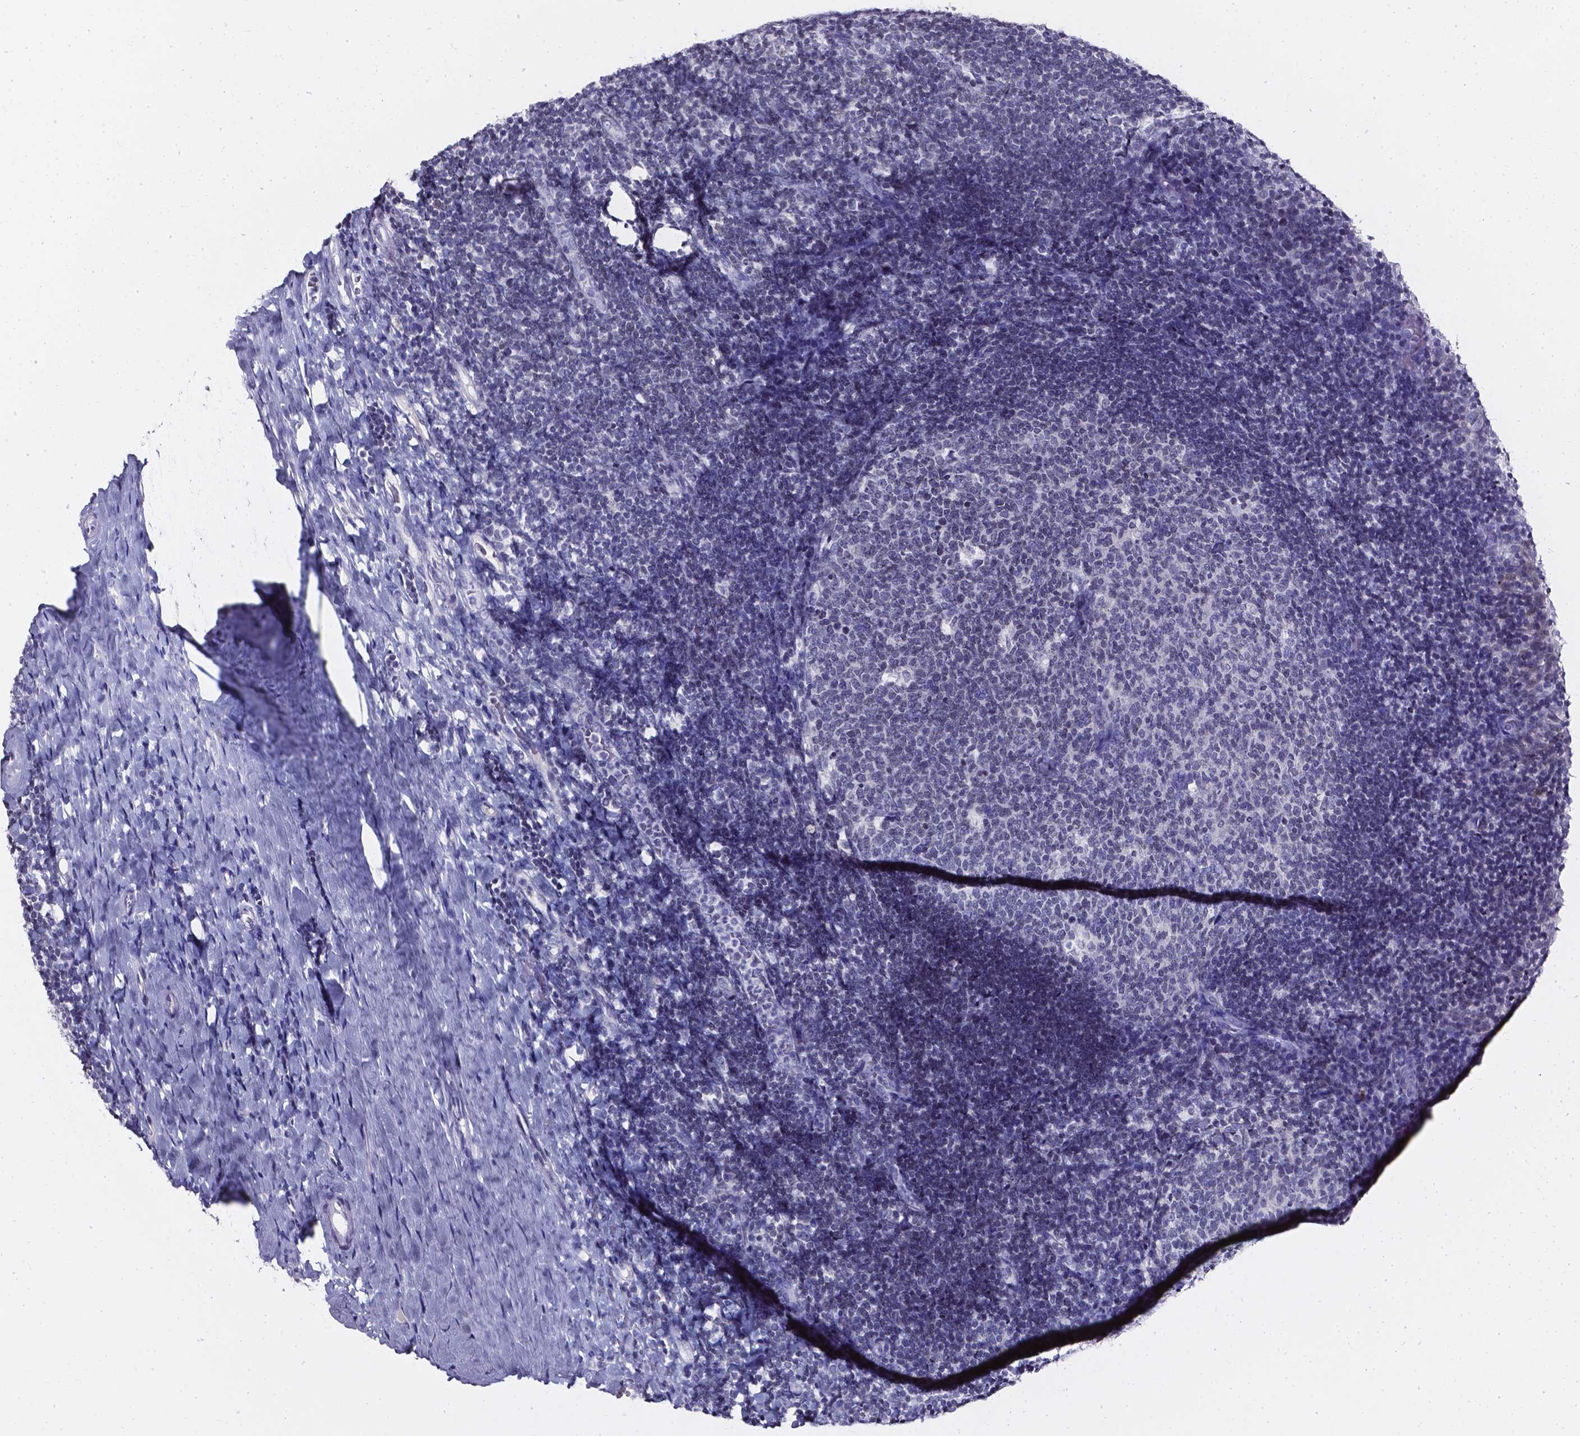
{"staining": {"intensity": "negative", "quantity": "none", "location": "none"}, "tissue": "tonsil", "cell_type": "Germinal center cells", "image_type": "normal", "snomed": [{"axis": "morphology", "description": "Normal tissue, NOS"}, {"axis": "topography", "description": "Tonsil"}], "caption": "Micrograph shows no protein staining in germinal center cells of unremarkable tonsil. Nuclei are stained in blue.", "gene": "AKR1B10", "patient": {"sex": "female", "age": 10}}